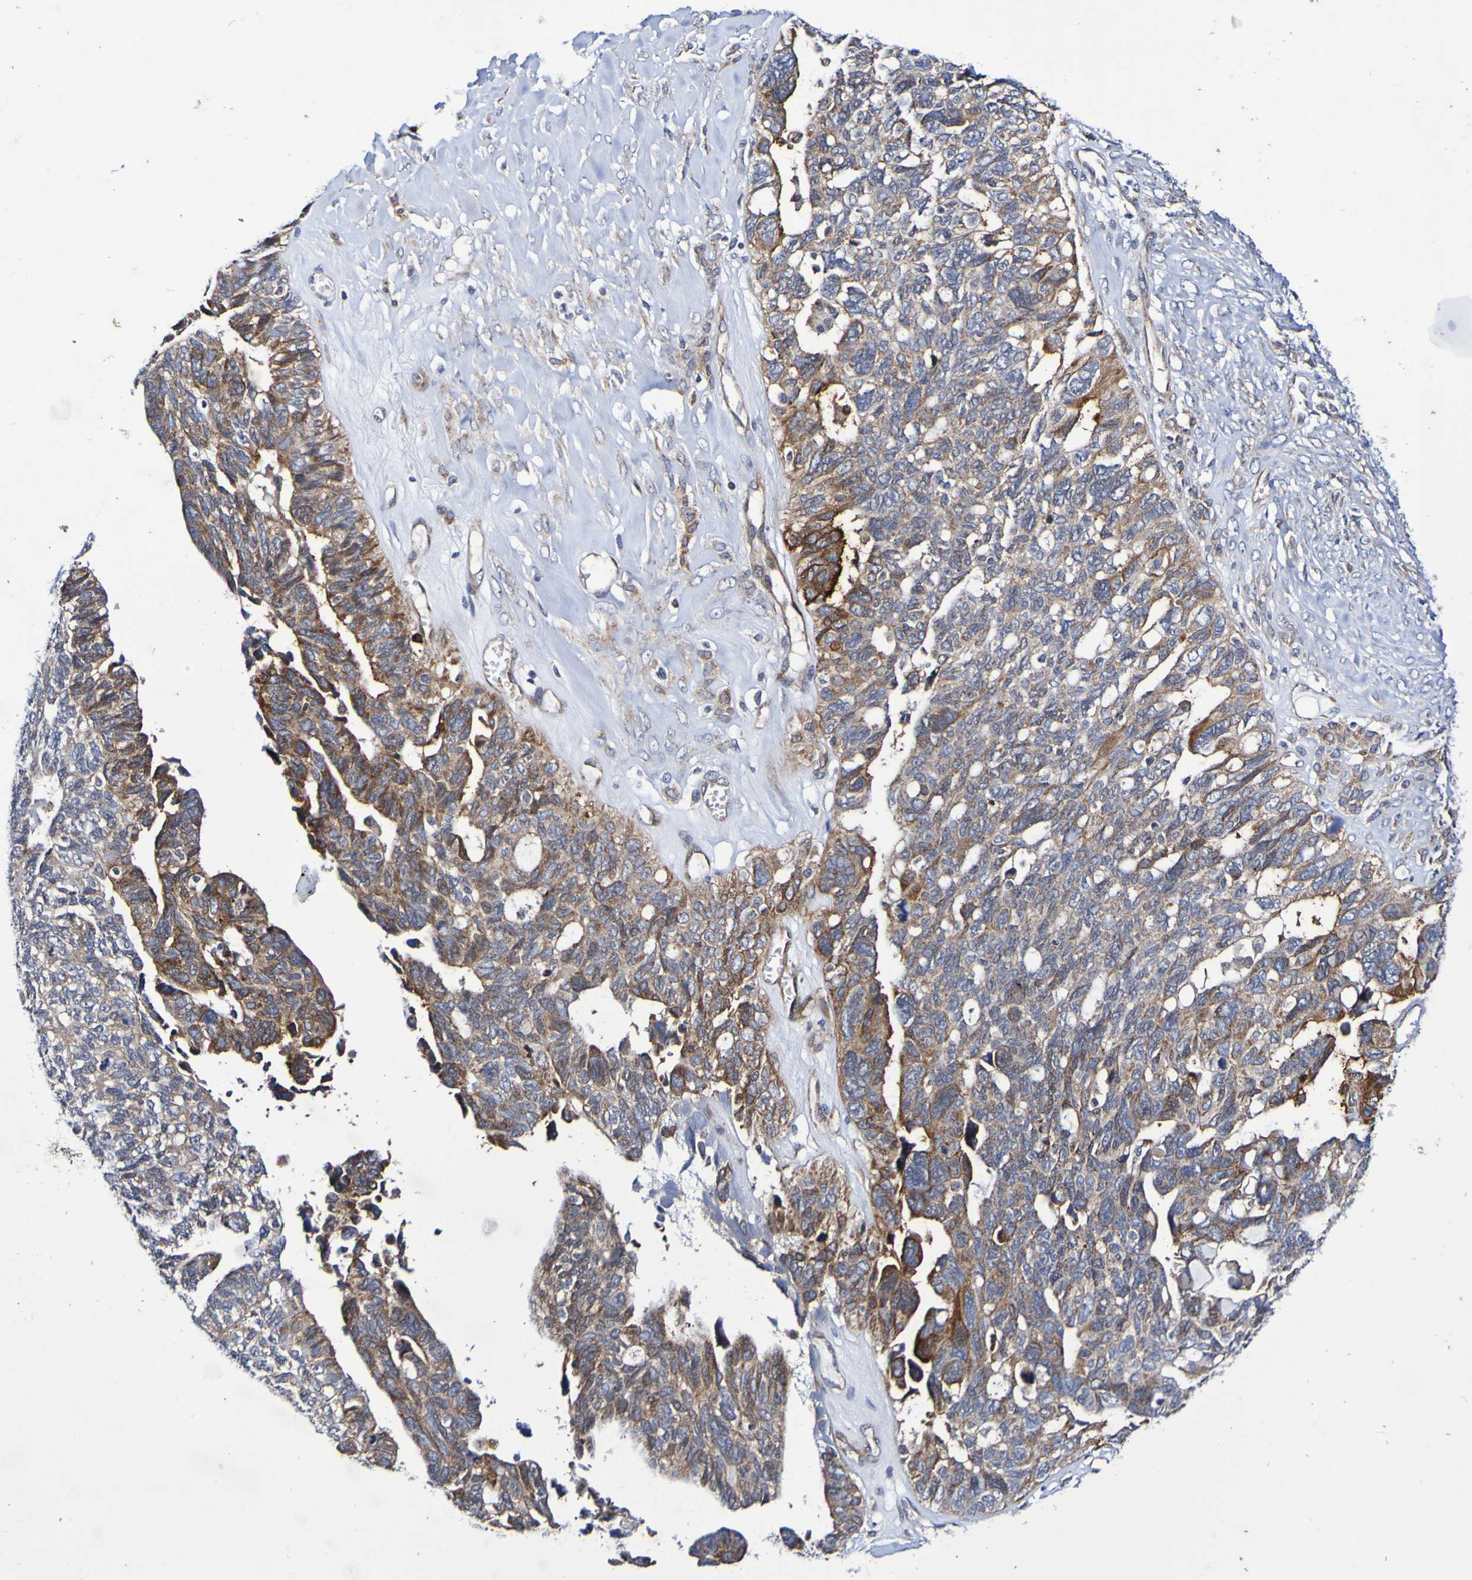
{"staining": {"intensity": "moderate", "quantity": ">75%", "location": "cytoplasmic/membranous"}, "tissue": "ovarian cancer", "cell_type": "Tumor cells", "image_type": "cancer", "snomed": [{"axis": "morphology", "description": "Cystadenocarcinoma, serous, NOS"}, {"axis": "topography", "description": "Ovary"}], "caption": "Moderate cytoplasmic/membranous expression is identified in about >75% of tumor cells in ovarian cancer (serous cystadenocarcinoma). The protein is stained brown, and the nuclei are stained in blue (DAB (3,3'-diaminobenzidine) IHC with brightfield microscopy, high magnification).", "gene": "GJB1", "patient": {"sex": "female", "age": 79}}